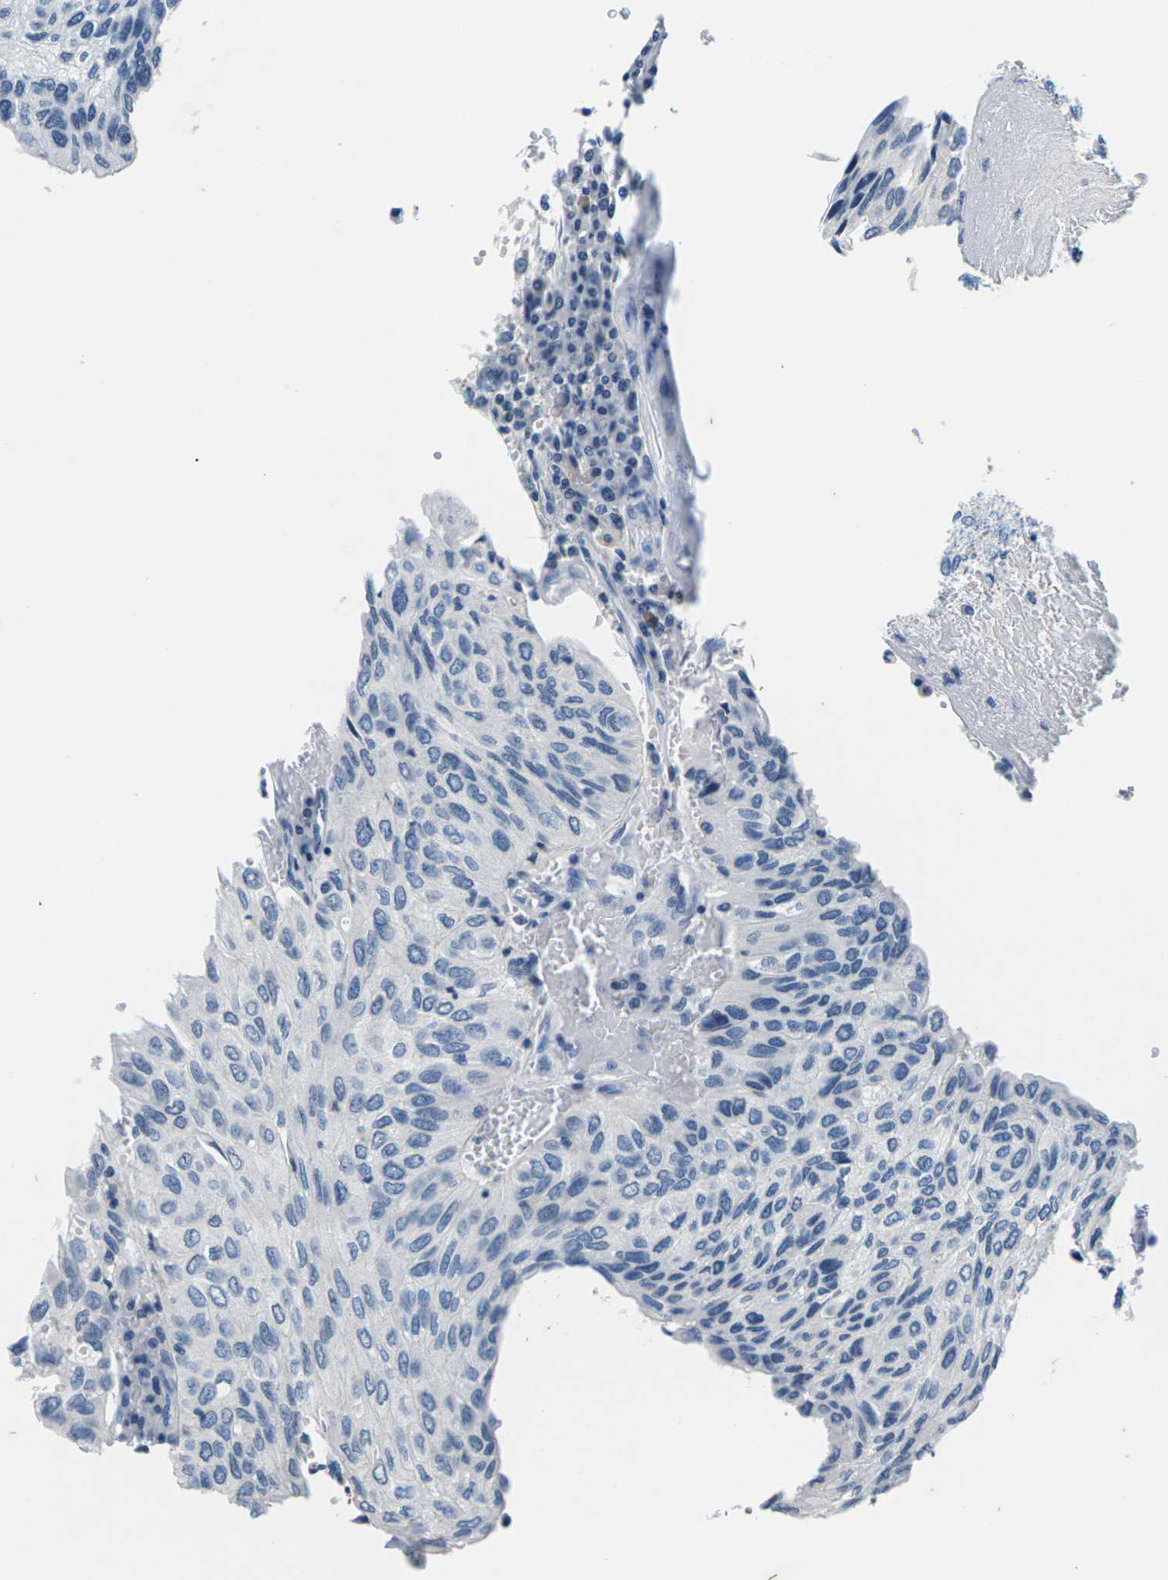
{"staining": {"intensity": "negative", "quantity": "none", "location": "none"}, "tissue": "urothelial cancer", "cell_type": "Tumor cells", "image_type": "cancer", "snomed": [{"axis": "morphology", "description": "Urothelial carcinoma, High grade"}, {"axis": "topography", "description": "Urinary bladder"}], "caption": "Immunohistochemical staining of urothelial carcinoma (high-grade) shows no significant positivity in tumor cells.", "gene": "UMOD", "patient": {"sex": "male", "age": 66}}